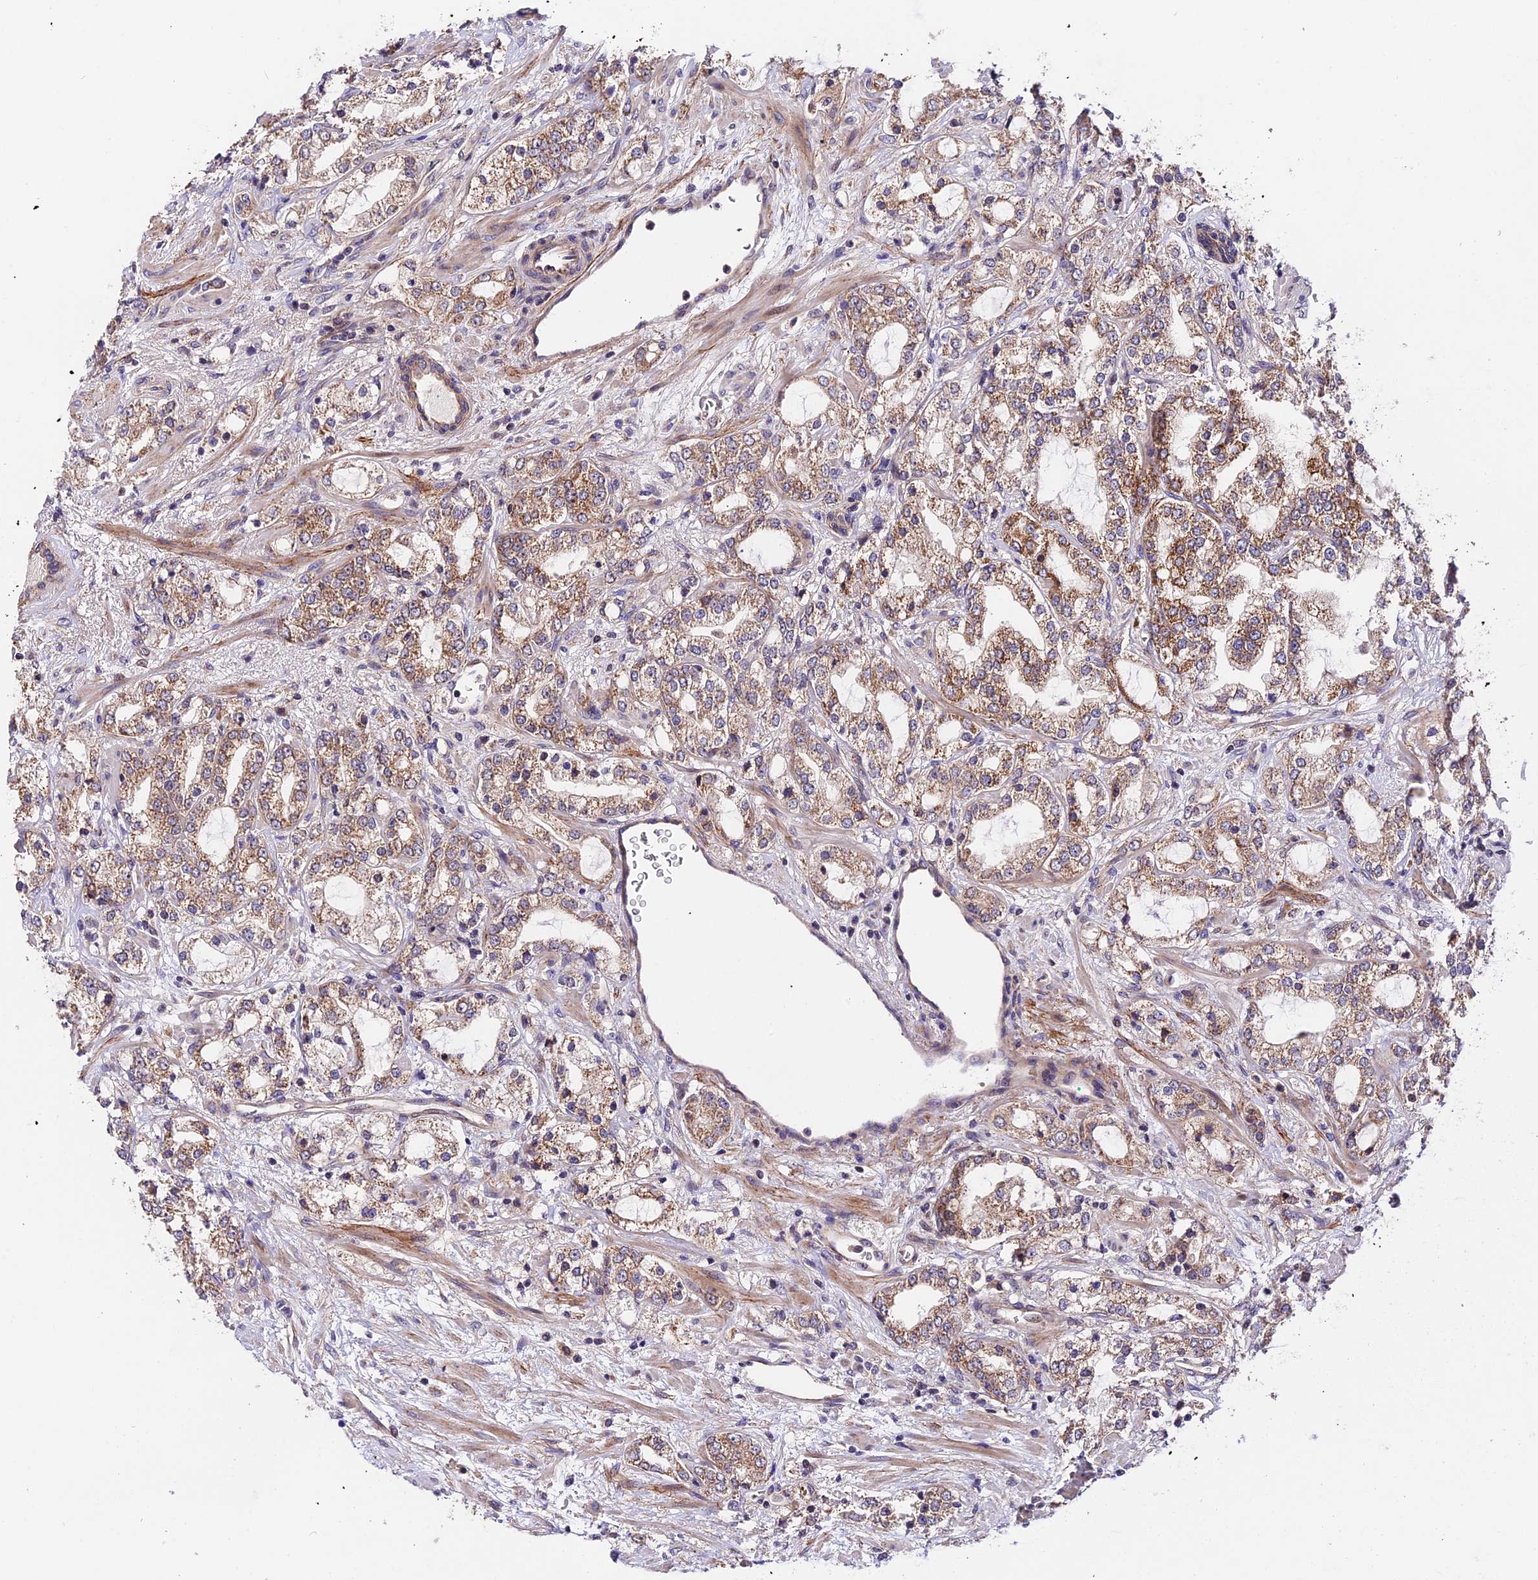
{"staining": {"intensity": "moderate", "quantity": ">75%", "location": "cytoplasmic/membranous"}, "tissue": "prostate cancer", "cell_type": "Tumor cells", "image_type": "cancer", "snomed": [{"axis": "morphology", "description": "Adenocarcinoma, High grade"}, {"axis": "topography", "description": "Prostate"}], "caption": "A micrograph of human prostate cancer stained for a protein demonstrates moderate cytoplasmic/membranous brown staining in tumor cells.", "gene": "TRMT1", "patient": {"sex": "male", "age": 64}}